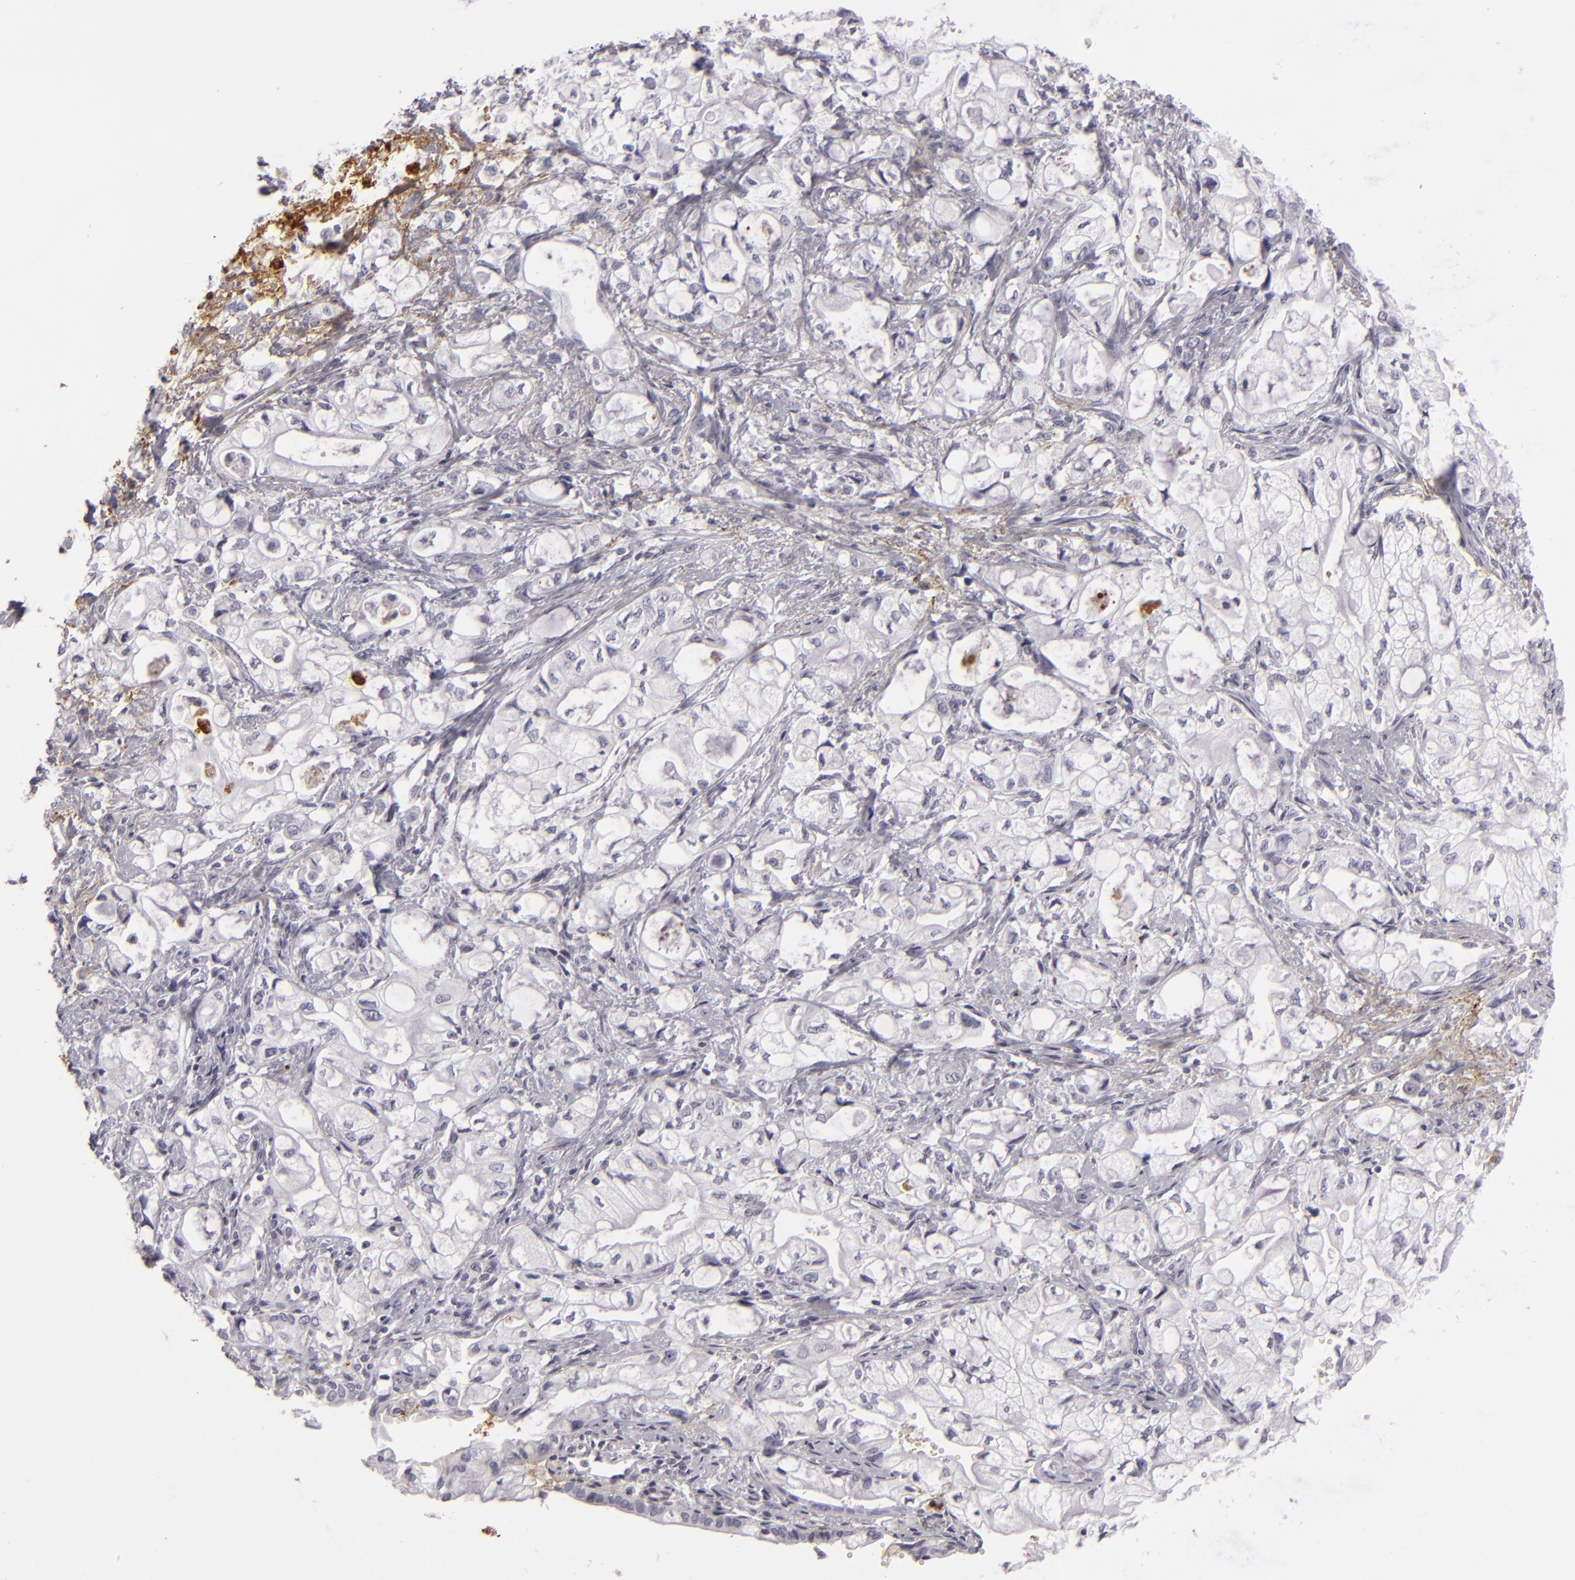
{"staining": {"intensity": "negative", "quantity": "none", "location": "none"}, "tissue": "pancreatic cancer", "cell_type": "Tumor cells", "image_type": "cancer", "snomed": [{"axis": "morphology", "description": "Adenocarcinoma, NOS"}, {"axis": "topography", "description": "Pancreas"}], "caption": "High power microscopy micrograph of an immunohistochemistry photomicrograph of adenocarcinoma (pancreatic), revealing no significant expression in tumor cells.", "gene": "C9", "patient": {"sex": "male", "age": 79}}